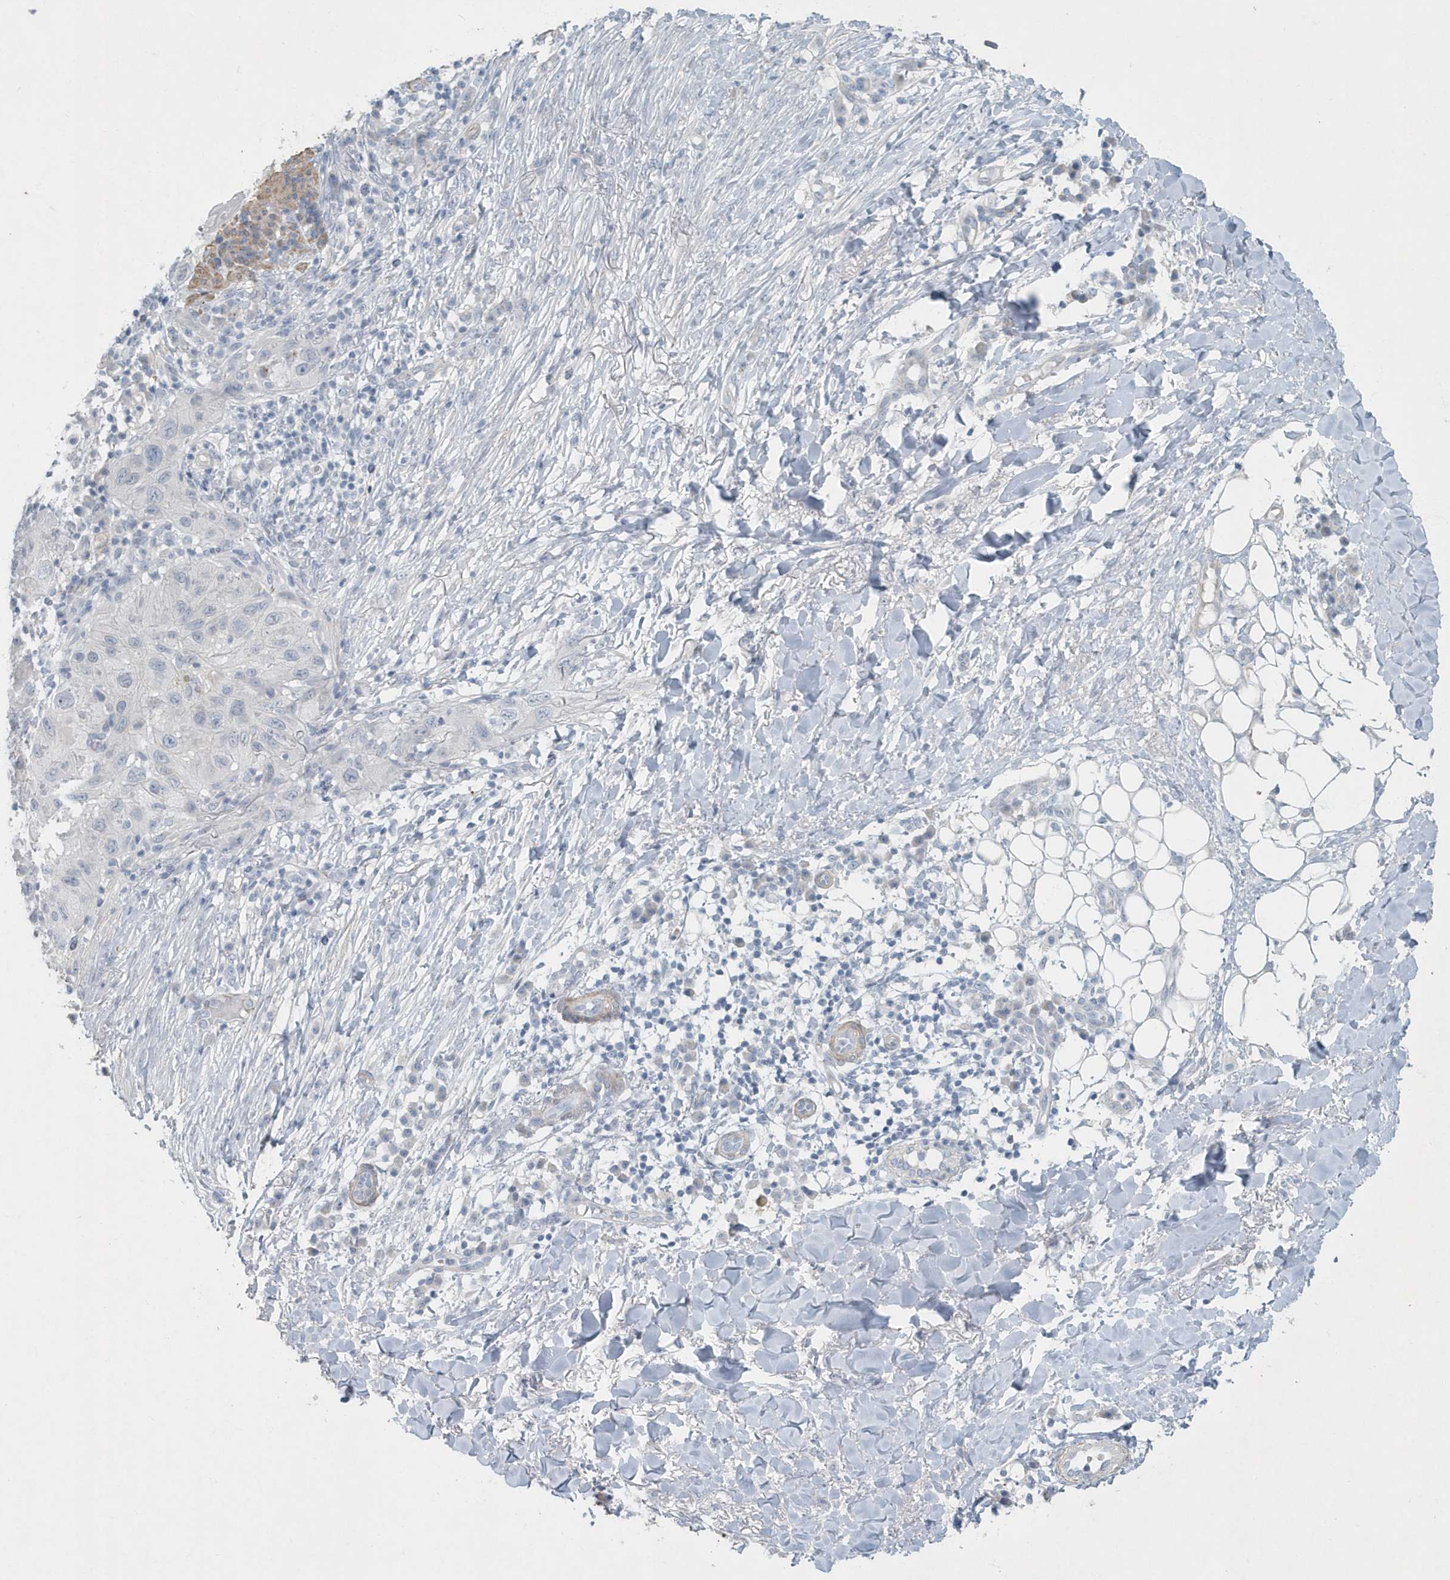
{"staining": {"intensity": "negative", "quantity": "none", "location": "none"}, "tissue": "skin cancer", "cell_type": "Tumor cells", "image_type": "cancer", "snomed": [{"axis": "morphology", "description": "Normal tissue, NOS"}, {"axis": "morphology", "description": "Squamous cell carcinoma, NOS"}, {"axis": "topography", "description": "Skin"}], "caption": "This is a photomicrograph of immunohistochemistry staining of skin squamous cell carcinoma, which shows no expression in tumor cells.", "gene": "MYOT", "patient": {"sex": "female", "age": 96}}